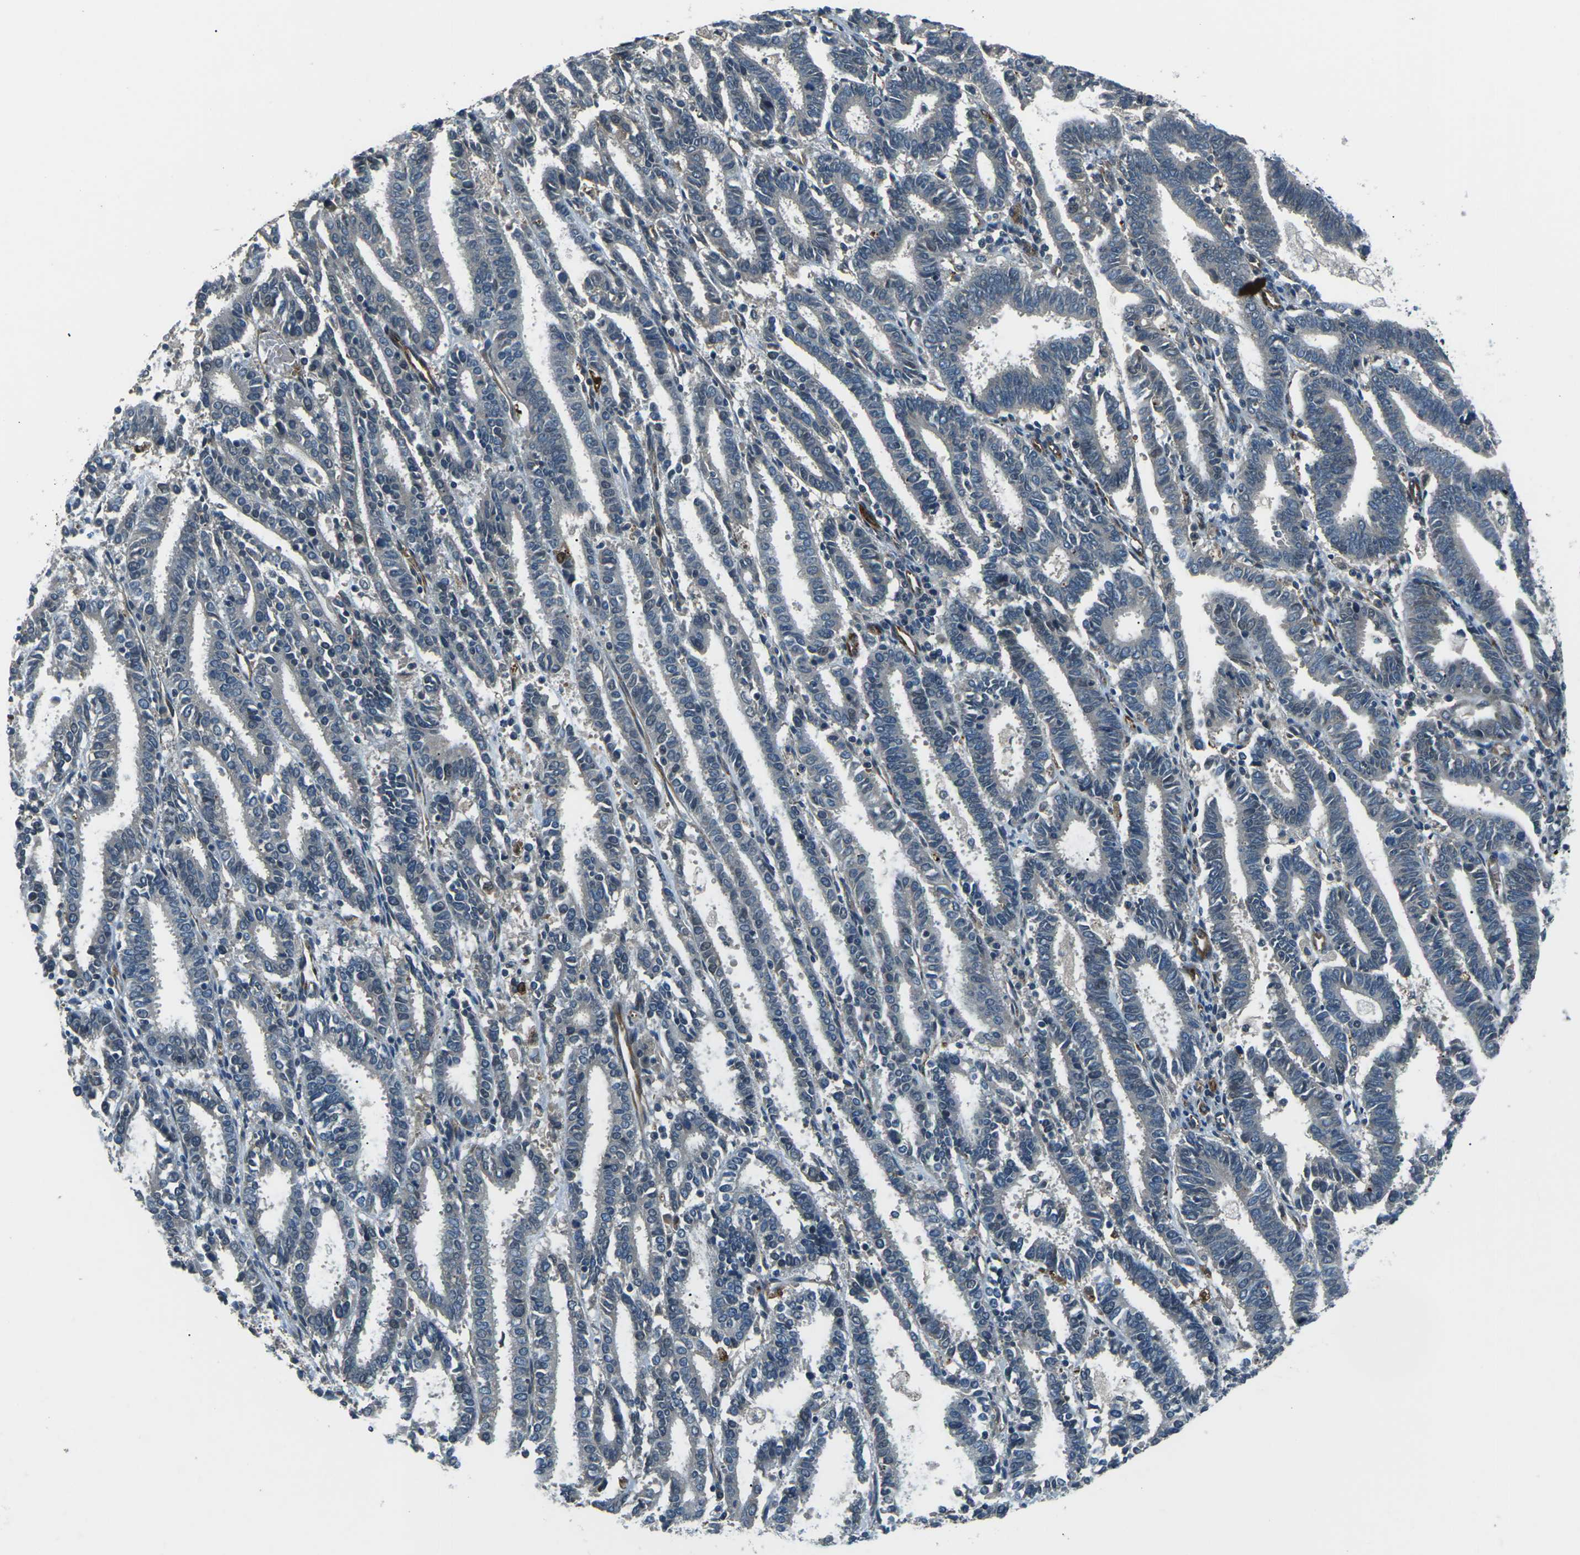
{"staining": {"intensity": "weak", "quantity": "<25%", "location": "cytoplasmic/membranous"}, "tissue": "endometrial cancer", "cell_type": "Tumor cells", "image_type": "cancer", "snomed": [{"axis": "morphology", "description": "Adenocarcinoma, NOS"}, {"axis": "topography", "description": "Uterus"}], "caption": "Immunohistochemistry (IHC) of endometrial cancer demonstrates no positivity in tumor cells. Brightfield microscopy of immunohistochemistry stained with DAB (3,3'-diaminobenzidine) (brown) and hematoxylin (blue), captured at high magnification.", "gene": "AFAP1", "patient": {"sex": "female", "age": 83}}